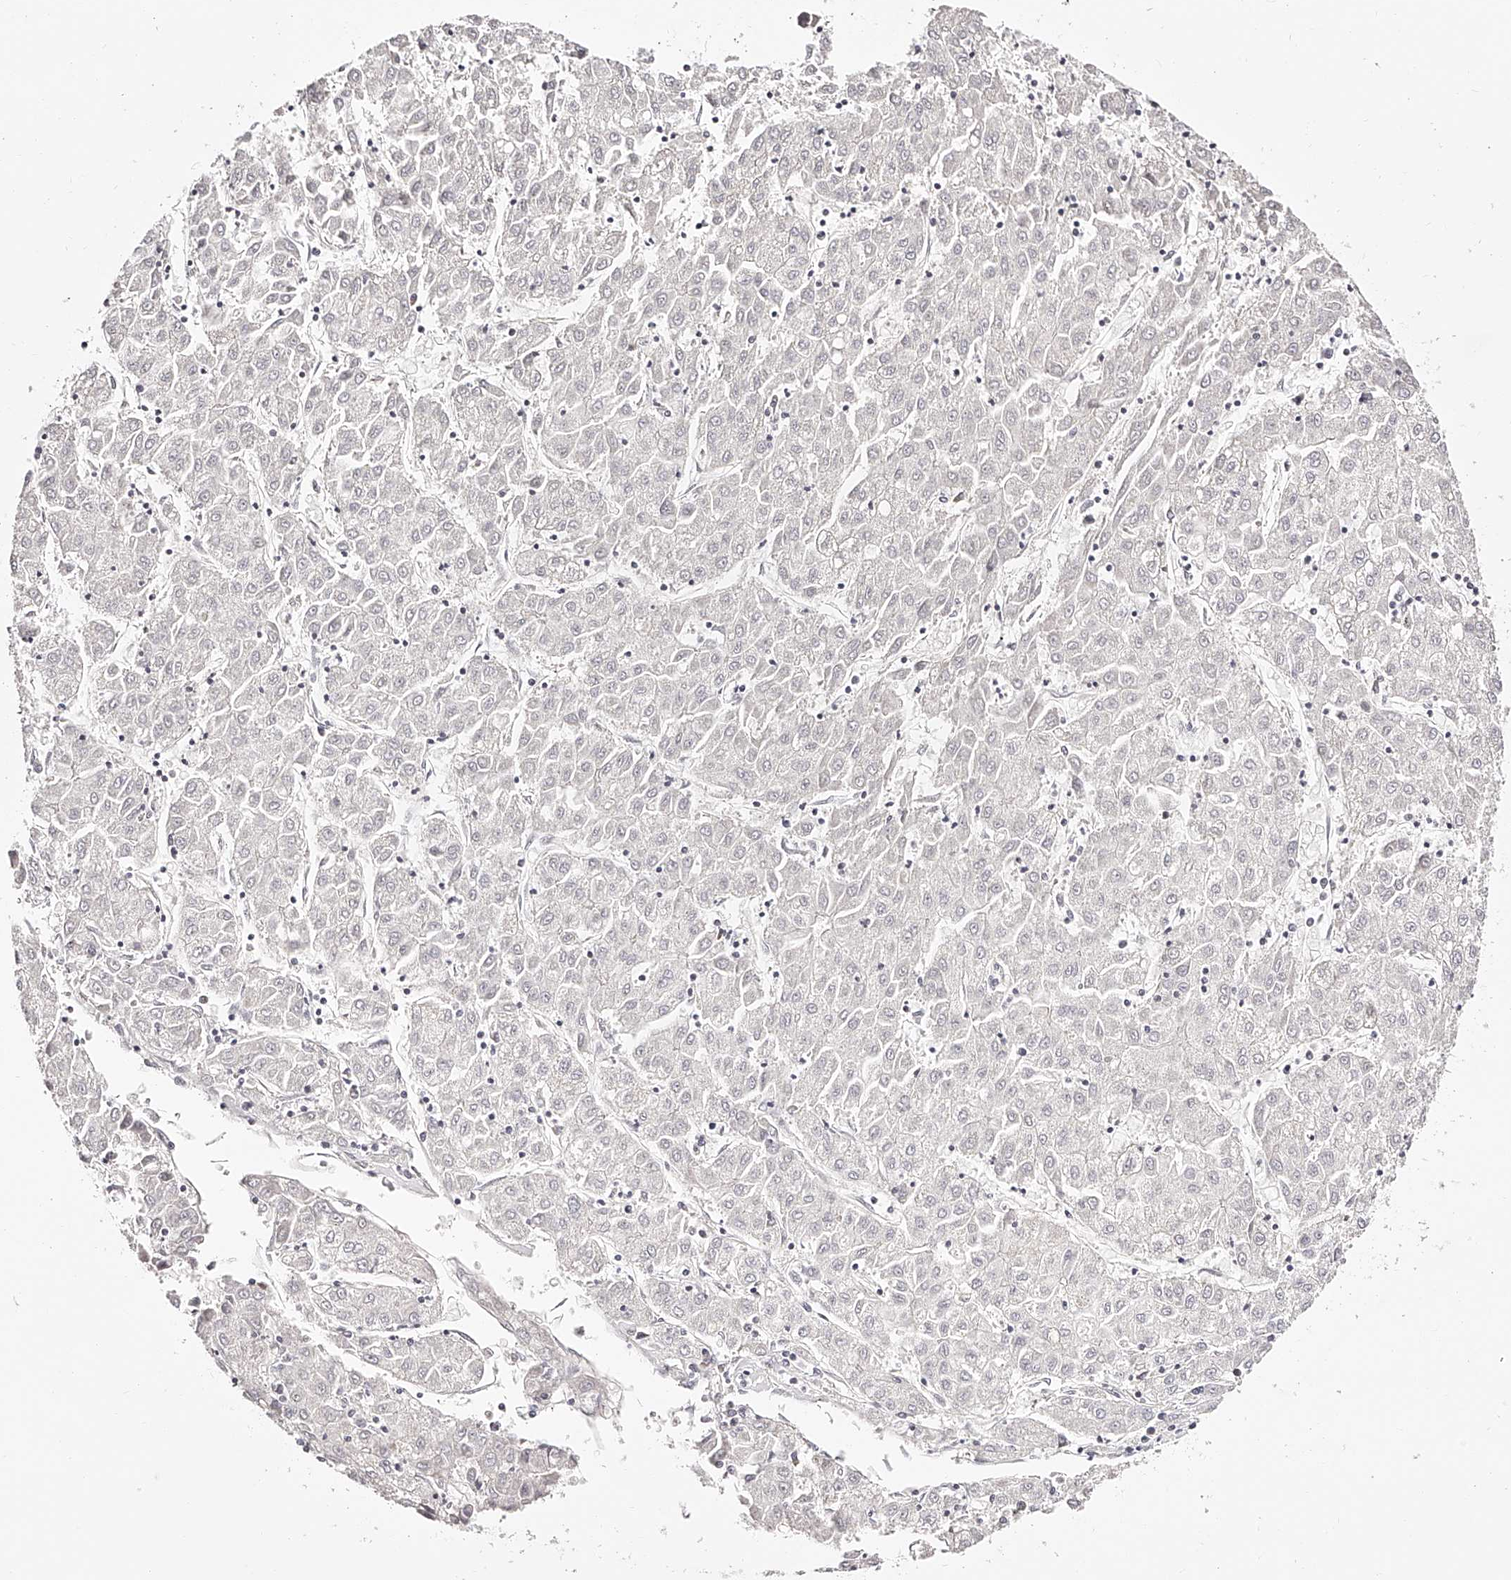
{"staining": {"intensity": "negative", "quantity": "none", "location": "none"}, "tissue": "liver cancer", "cell_type": "Tumor cells", "image_type": "cancer", "snomed": [{"axis": "morphology", "description": "Carcinoma, Hepatocellular, NOS"}, {"axis": "topography", "description": "Liver"}], "caption": "Hepatocellular carcinoma (liver) was stained to show a protein in brown. There is no significant positivity in tumor cells.", "gene": "USF3", "patient": {"sex": "male", "age": 72}}